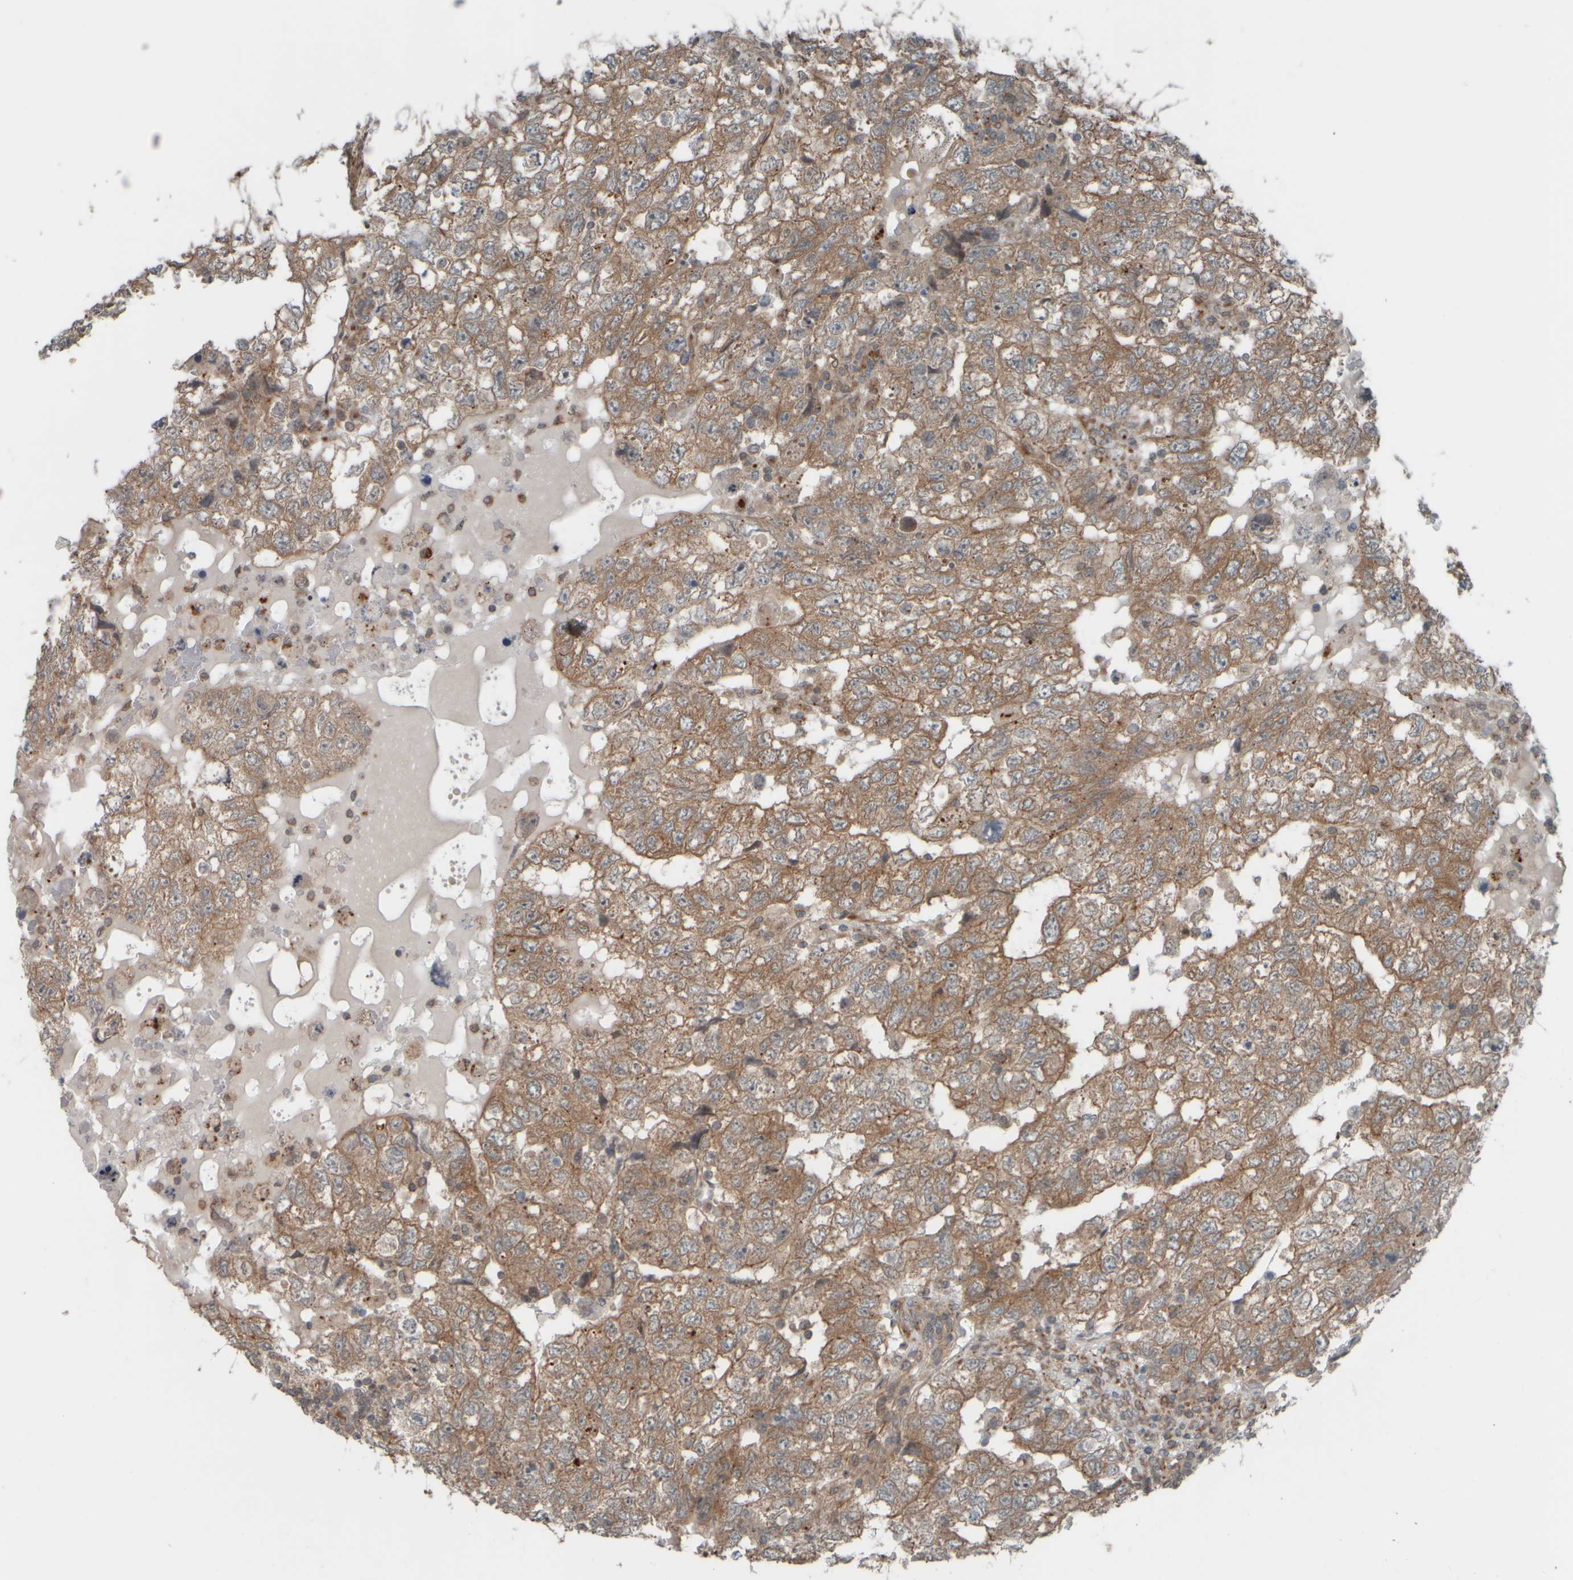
{"staining": {"intensity": "moderate", "quantity": ">75%", "location": "cytoplasmic/membranous"}, "tissue": "testis cancer", "cell_type": "Tumor cells", "image_type": "cancer", "snomed": [{"axis": "morphology", "description": "Carcinoma, Embryonal, NOS"}, {"axis": "topography", "description": "Testis"}], "caption": "Human testis embryonal carcinoma stained for a protein (brown) reveals moderate cytoplasmic/membranous positive positivity in approximately >75% of tumor cells.", "gene": "GIGYF1", "patient": {"sex": "male", "age": 36}}